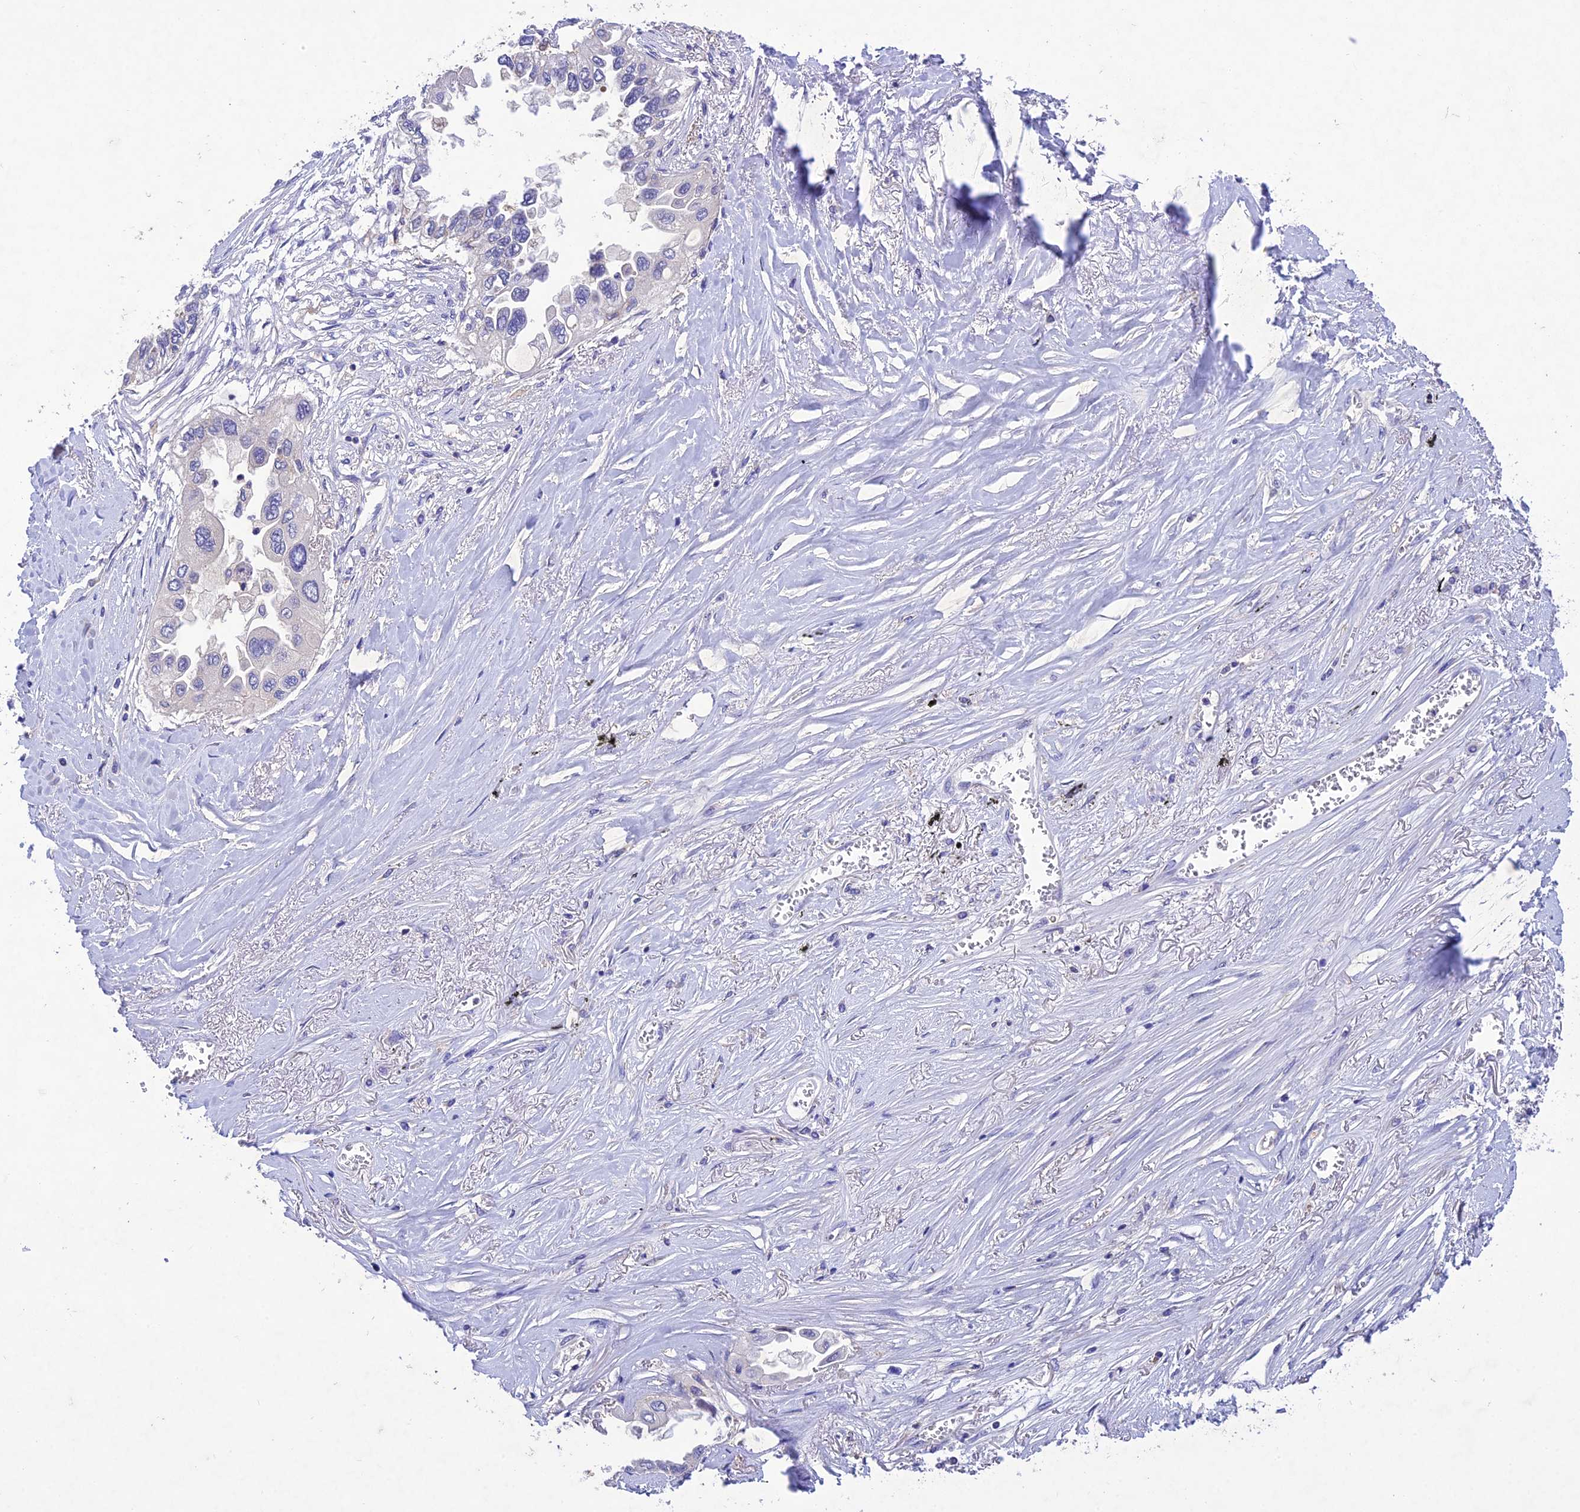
{"staining": {"intensity": "negative", "quantity": "none", "location": "none"}, "tissue": "lung cancer", "cell_type": "Tumor cells", "image_type": "cancer", "snomed": [{"axis": "morphology", "description": "Adenocarcinoma, NOS"}, {"axis": "topography", "description": "Lung"}], "caption": "The IHC photomicrograph has no significant staining in tumor cells of adenocarcinoma (lung) tissue.", "gene": "SNX24", "patient": {"sex": "female", "age": 76}}